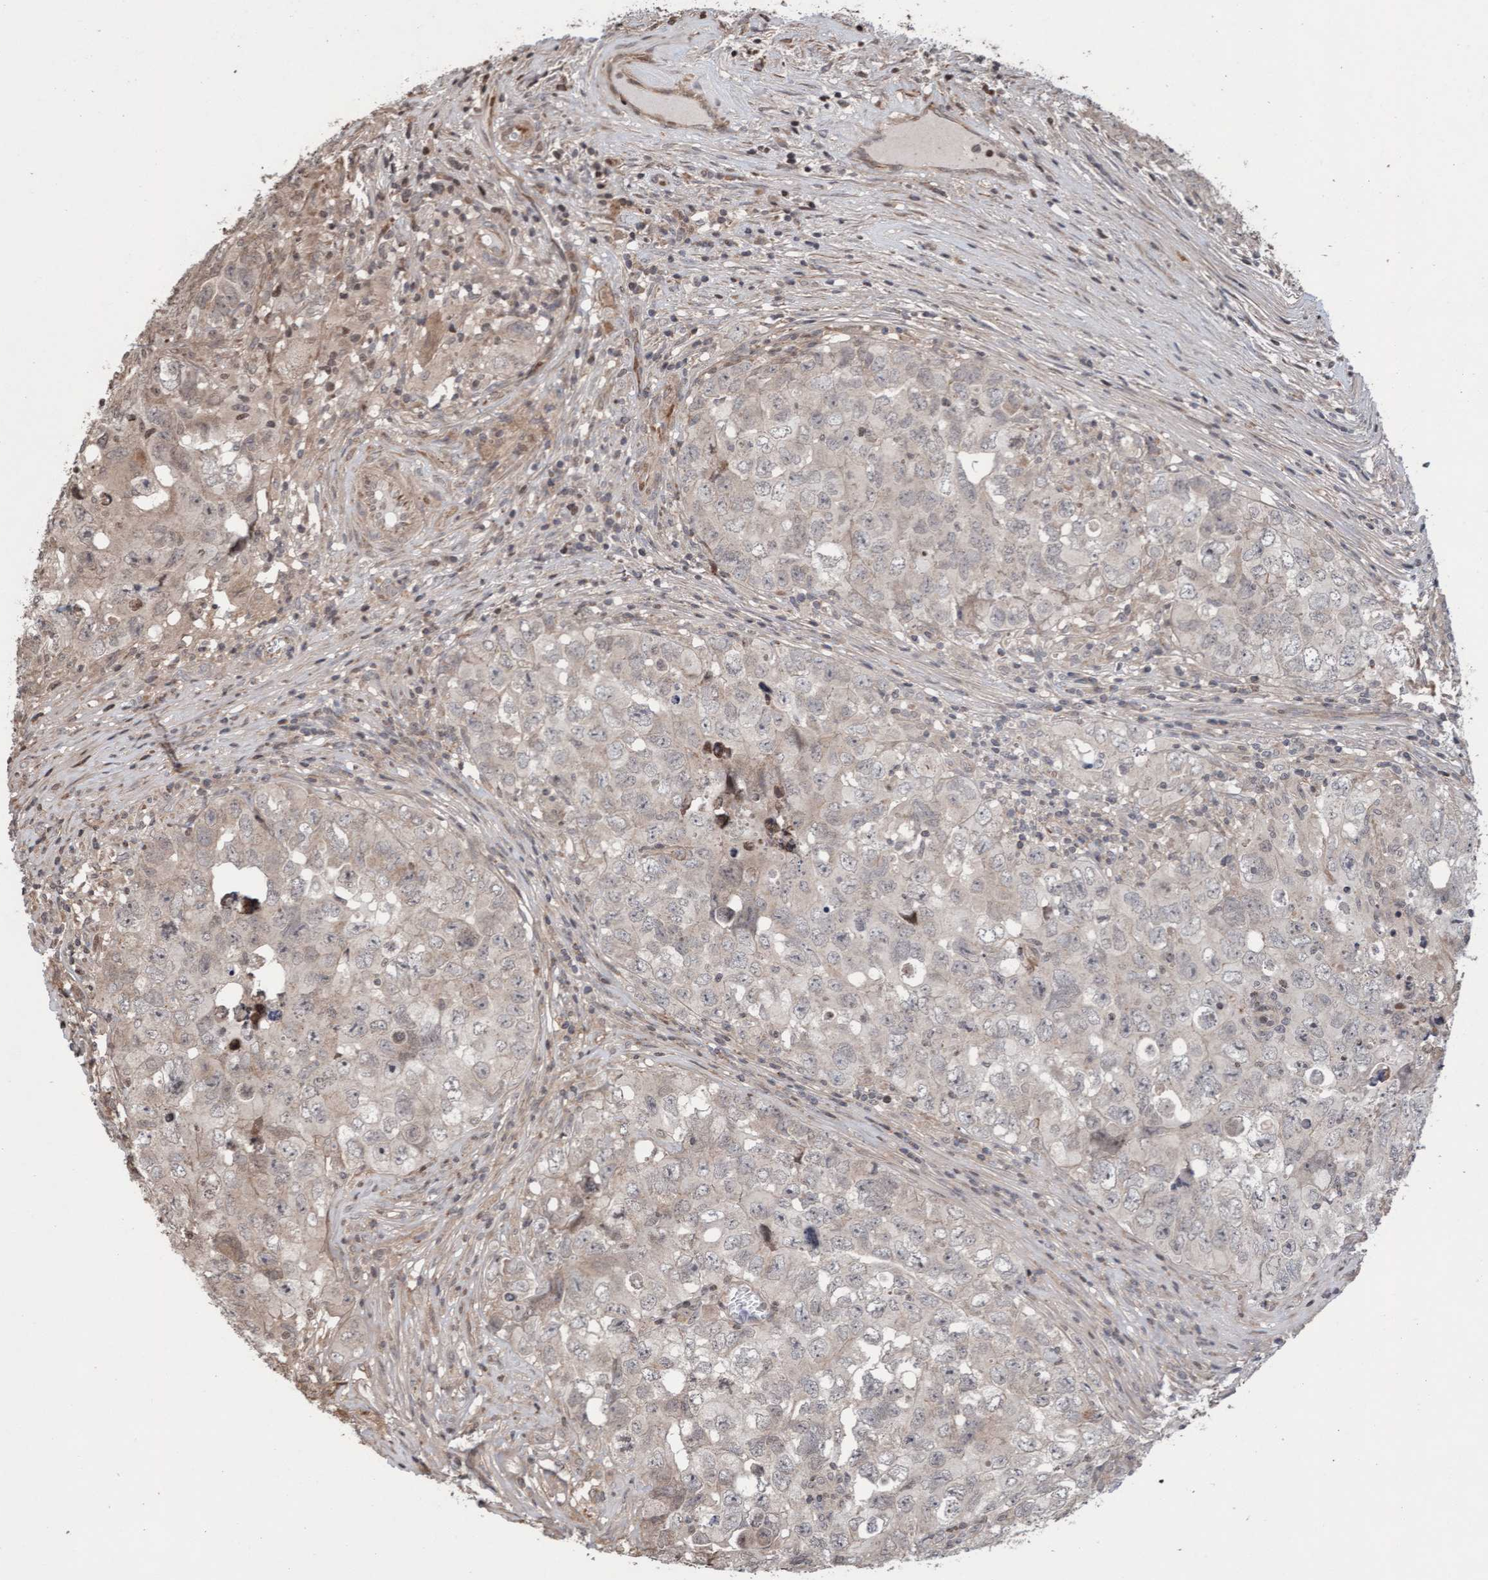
{"staining": {"intensity": "weak", "quantity": "<25%", "location": "cytoplasmic/membranous"}, "tissue": "testis cancer", "cell_type": "Tumor cells", "image_type": "cancer", "snomed": [{"axis": "morphology", "description": "Seminoma, NOS"}, {"axis": "morphology", "description": "Carcinoma, Embryonal, NOS"}, {"axis": "topography", "description": "Testis"}], "caption": "Image shows no significant protein staining in tumor cells of testis cancer (seminoma). (DAB immunohistochemistry visualized using brightfield microscopy, high magnification).", "gene": "PECR", "patient": {"sex": "male", "age": 43}}